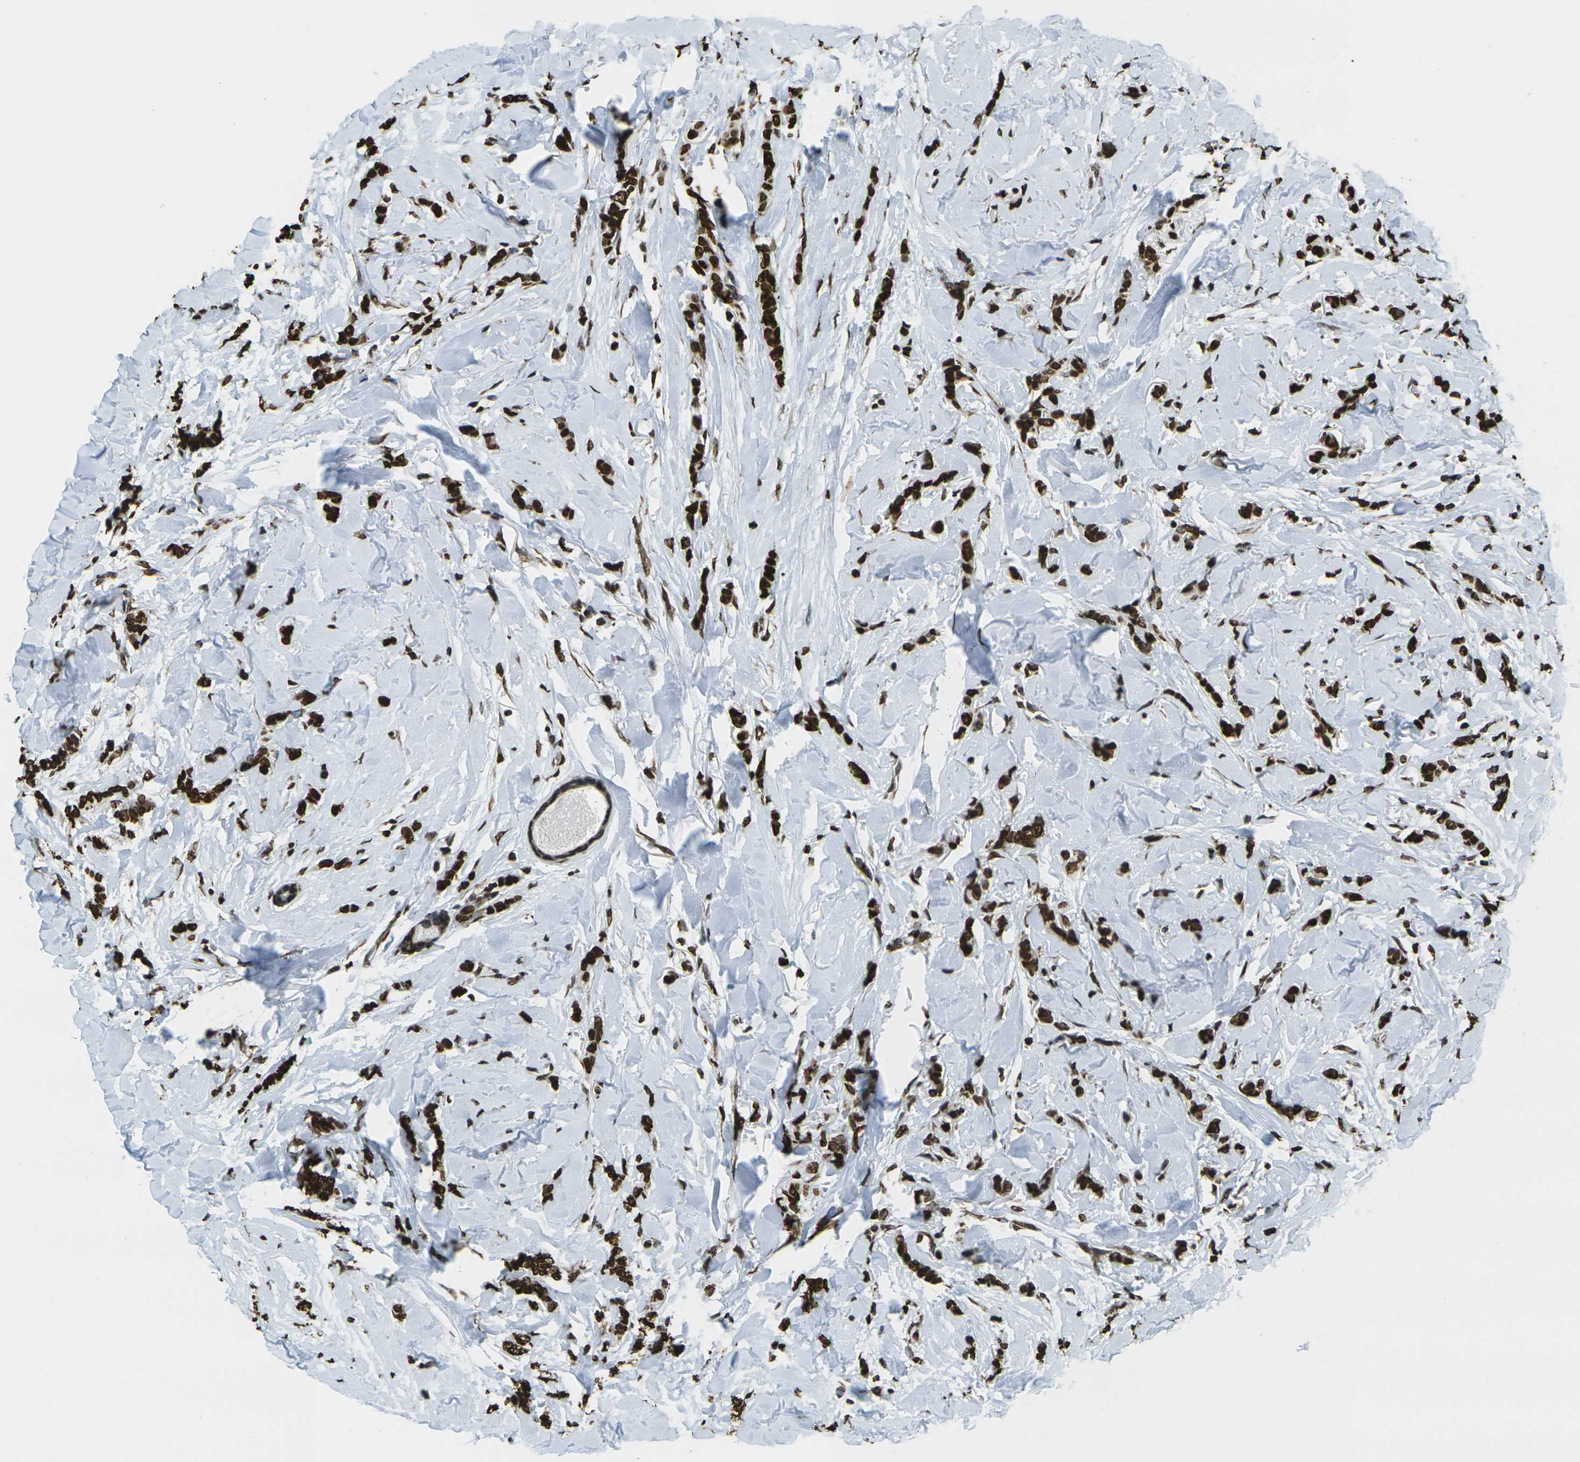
{"staining": {"intensity": "strong", "quantity": ">75%", "location": "nuclear"}, "tissue": "breast cancer", "cell_type": "Tumor cells", "image_type": "cancer", "snomed": [{"axis": "morphology", "description": "Lobular carcinoma"}, {"axis": "topography", "description": "Skin"}, {"axis": "topography", "description": "Breast"}], "caption": "Immunohistochemical staining of human lobular carcinoma (breast) reveals high levels of strong nuclear staining in about >75% of tumor cells.", "gene": "H1-2", "patient": {"sex": "female", "age": 46}}